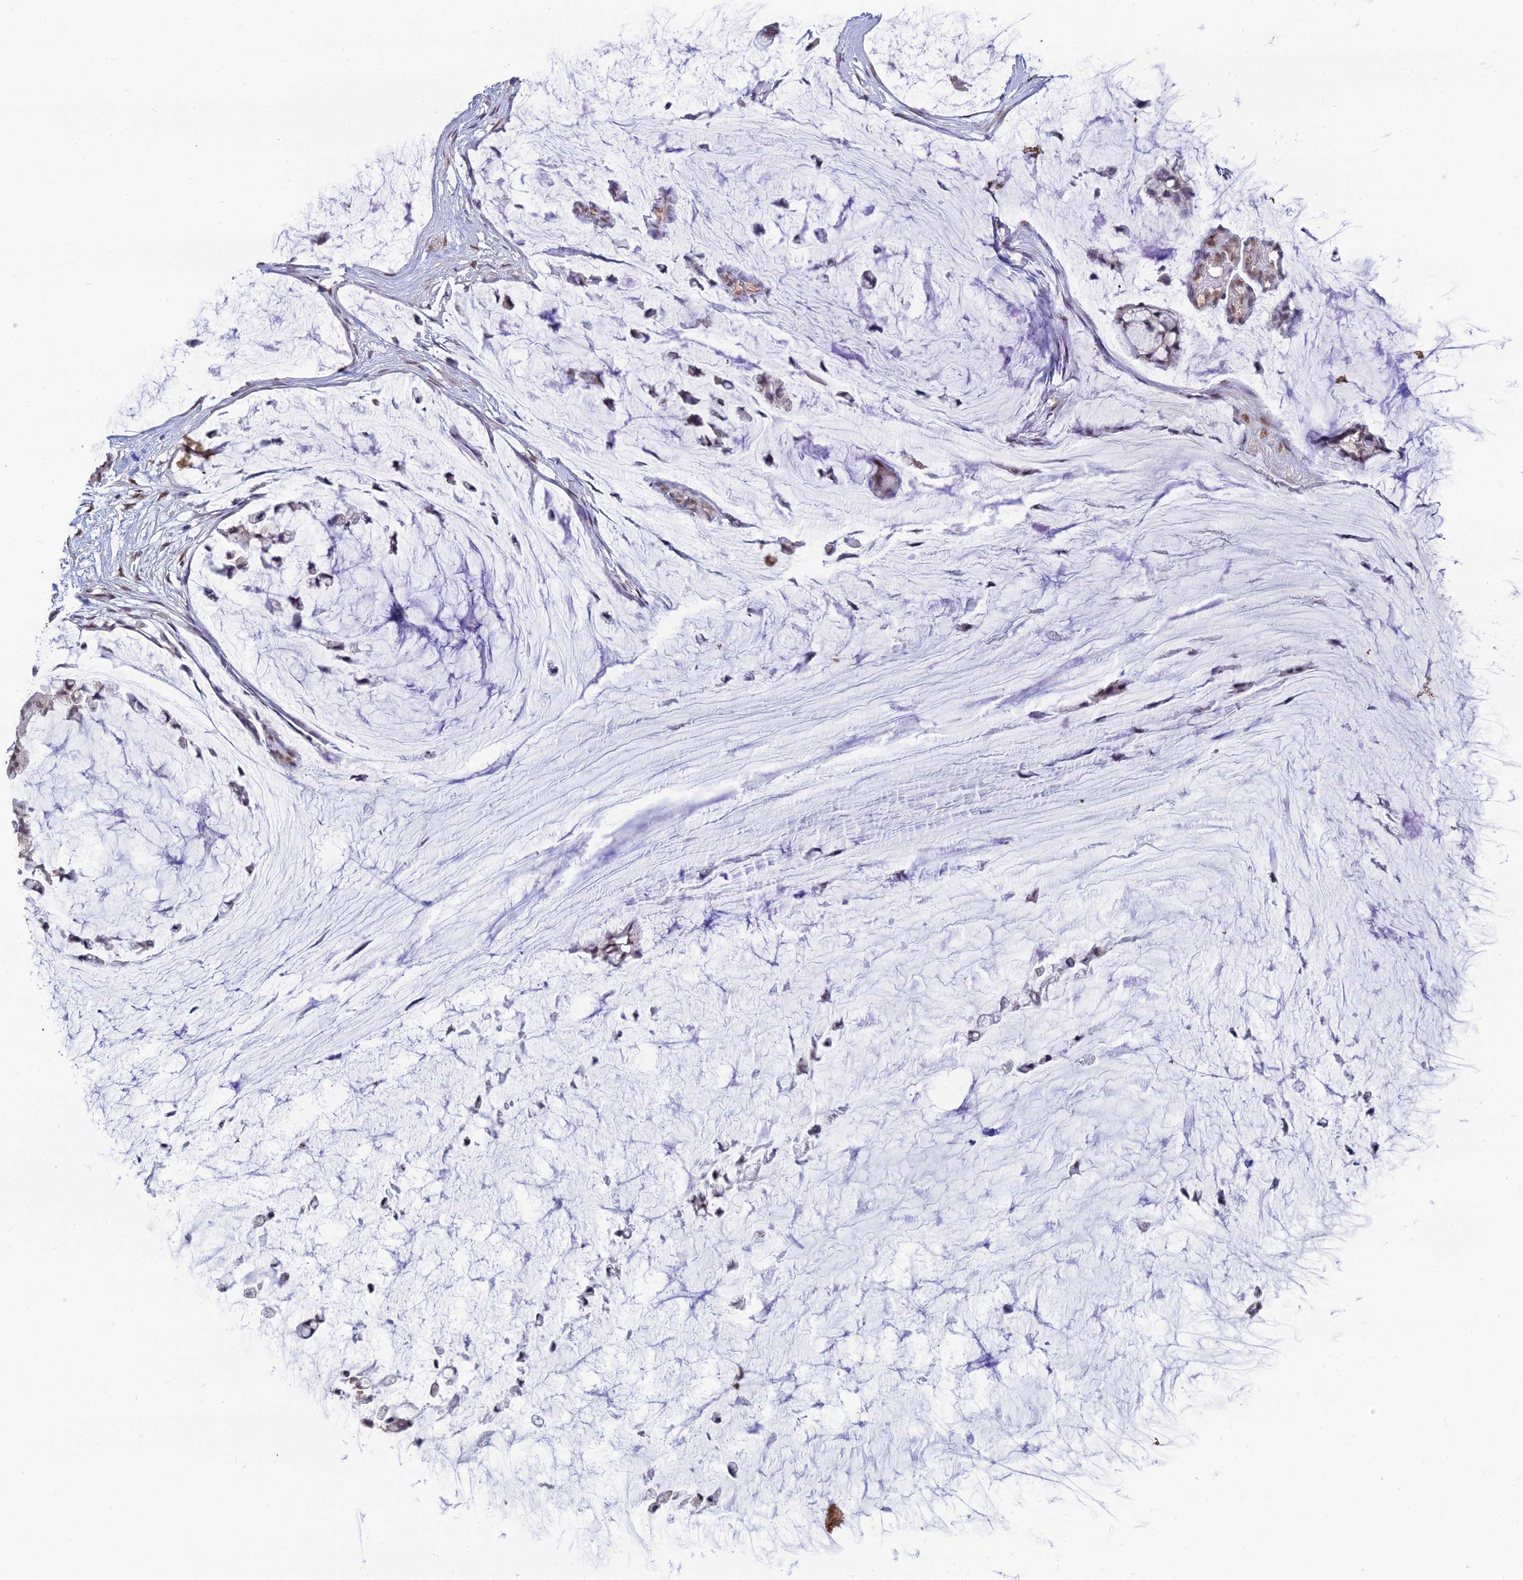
{"staining": {"intensity": "moderate", "quantity": ">75%", "location": "nuclear"}, "tissue": "ovarian cancer", "cell_type": "Tumor cells", "image_type": "cancer", "snomed": [{"axis": "morphology", "description": "Cystadenocarcinoma, mucinous, NOS"}, {"axis": "topography", "description": "Ovary"}], "caption": "The immunohistochemical stain shows moderate nuclear staining in tumor cells of ovarian mucinous cystadenocarcinoma tissue.", "gene": "SRSF7", "patient": {"sex": "female", "age": 39}}